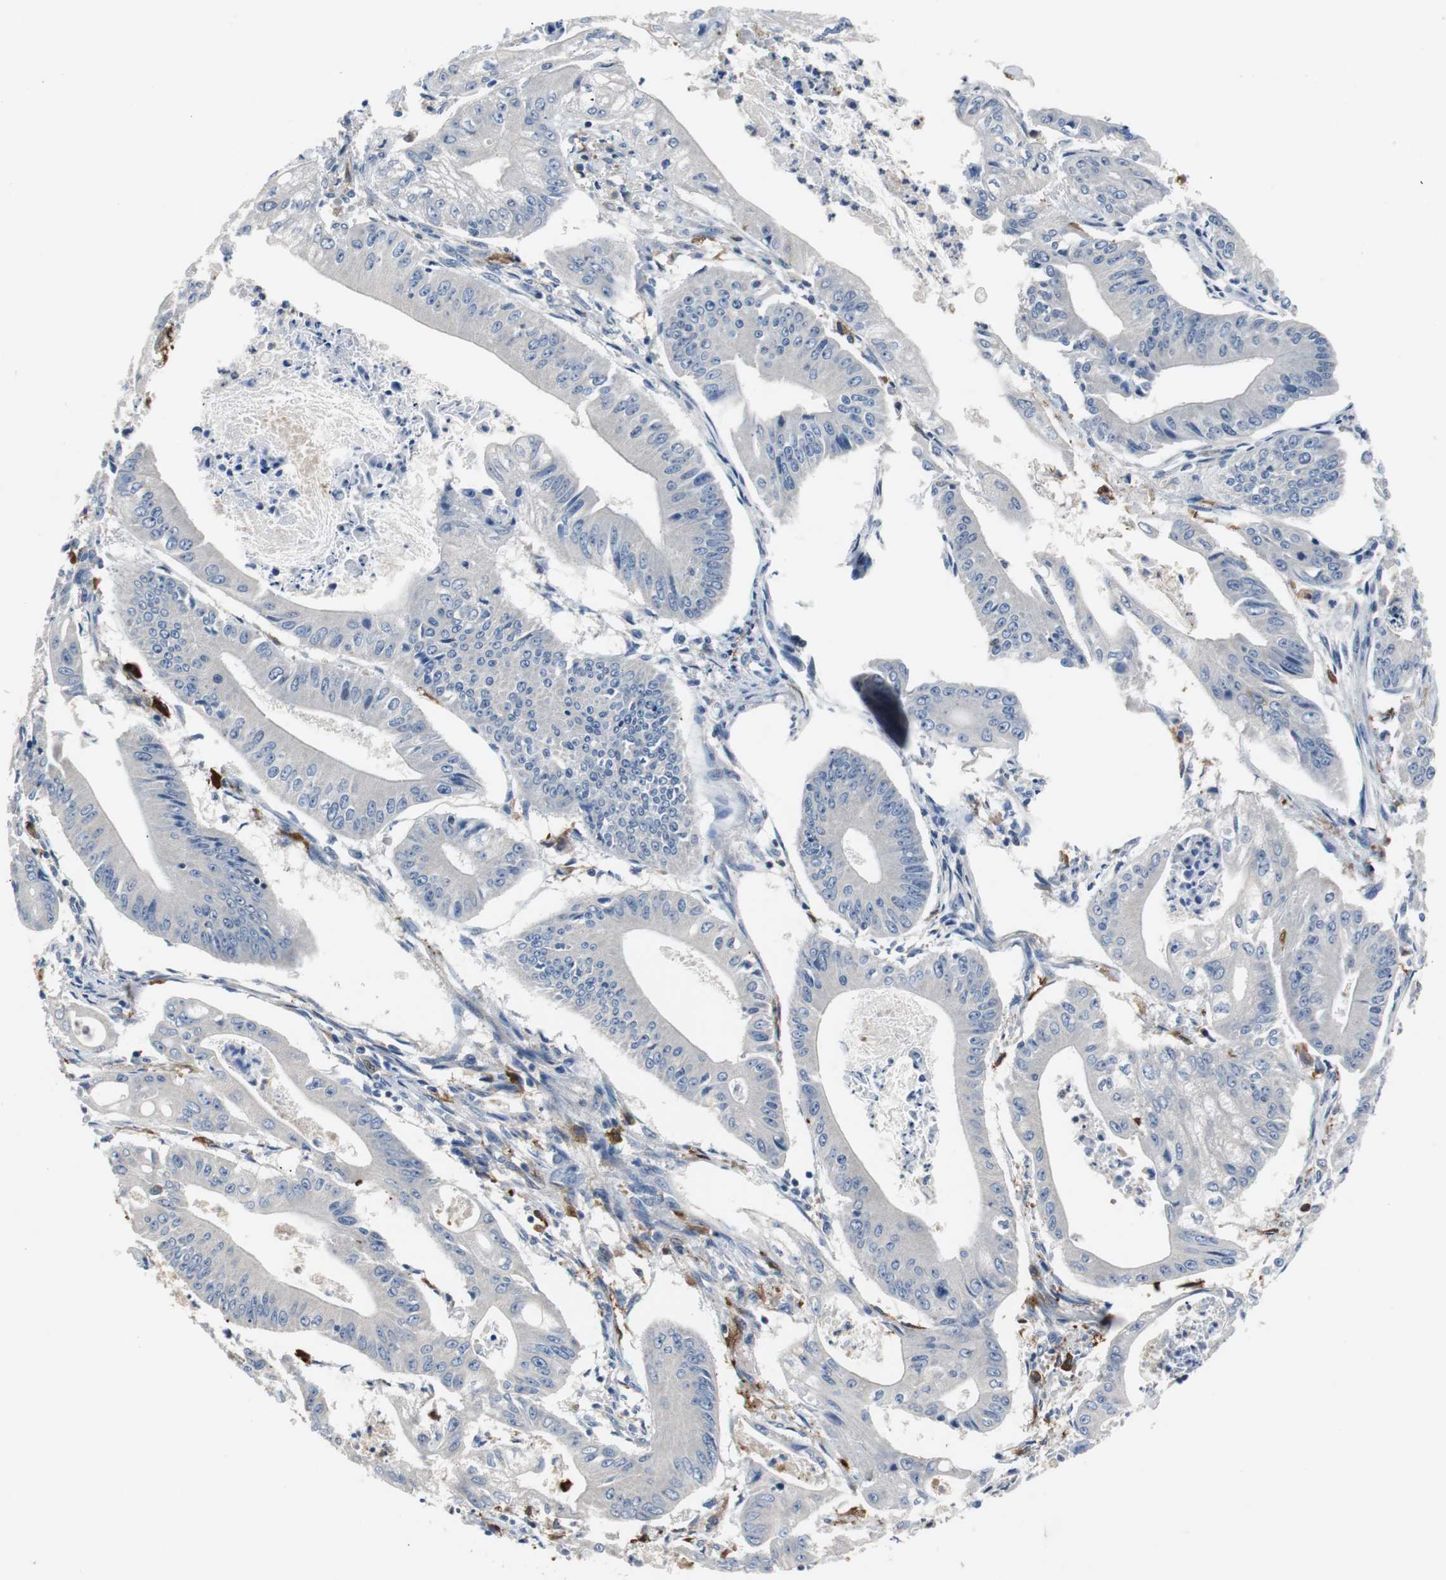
{"staining": {"intensity": "negative", "quantity": "none", "location": "none"}, "tissue": "pancreatic cancer", "cell_type": "Tumor cells", "image_type": "cancer", "snomed": [{"axis": "morphology", "description": "Normal tissue, NOS"}, {"axis": "topography", "description": "Lymph node"}], "caption": "Immunohistochemistry (IHC) micrograph of neoplastic tissue: human pancreatic cancer stained with DAB (3,3'-diaminobenzidine) demonstrates no significant protein positivity in tumor cells. (DAB immunohistochemistry (IHC) with hematoxylin counter stain).", "gene": "PI15", "patient": {"sex": "male", "age": 62}}